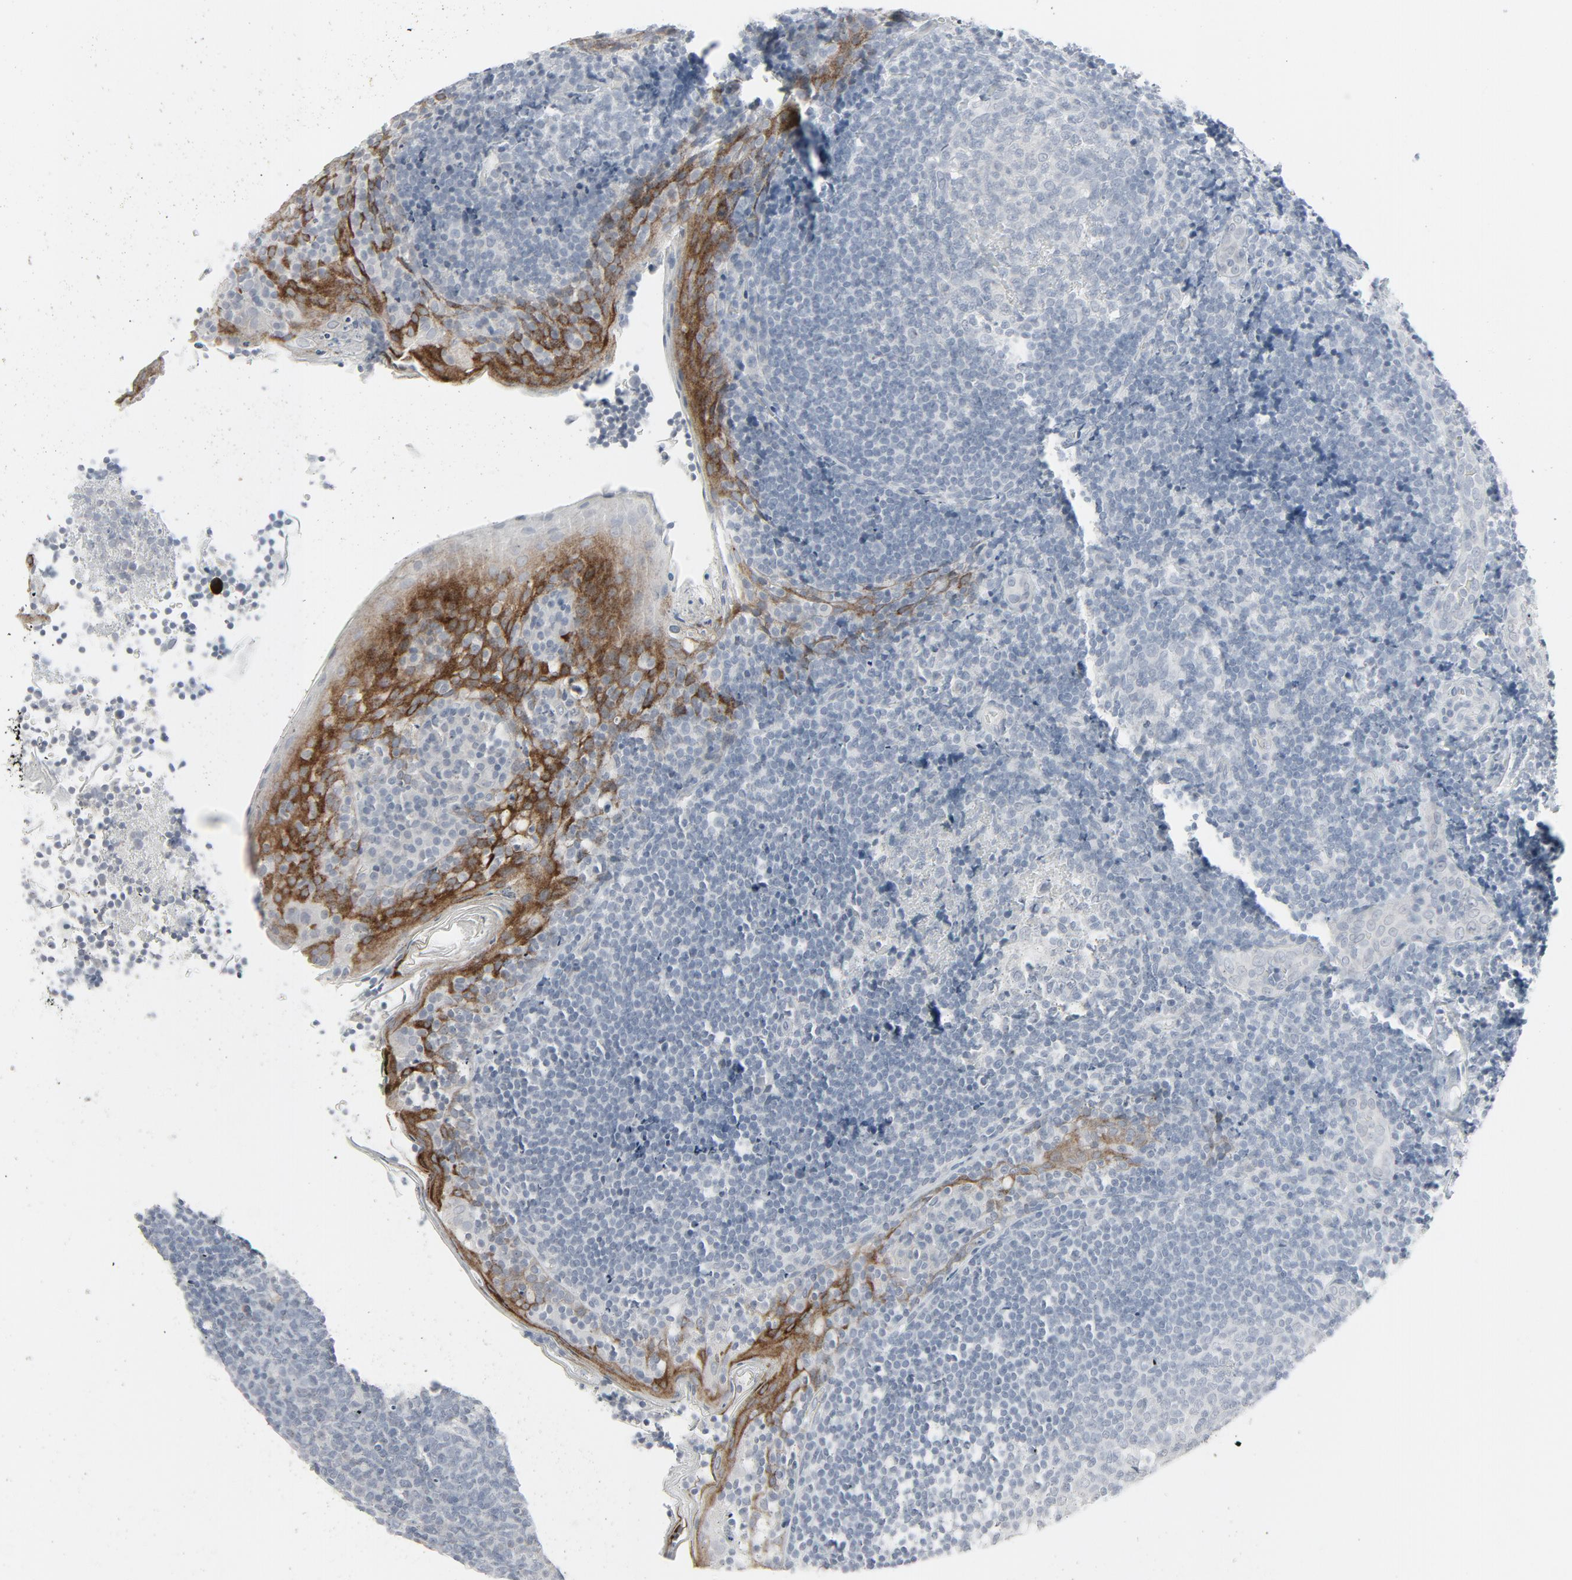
{"staining": {"intensity": "negative", "quantity": "none", "location": "none"}, "tissue": "tonsil", "cell_type": "Germinal center cells", "image_type": "normal", "snomed": [{"axis": "morphology", "description": "Normal tissue, NOS"}, {"axis": "topography", "description": "Tonsil"}], "caption": "High power microscopy micrograph of an immunohistochemistry photomicrograph of unremarkable tonsil, revealing no significant positivity in germinal center cells.", "gene": "FGFR3", "patient": {"sex": "male", "age": 31}}